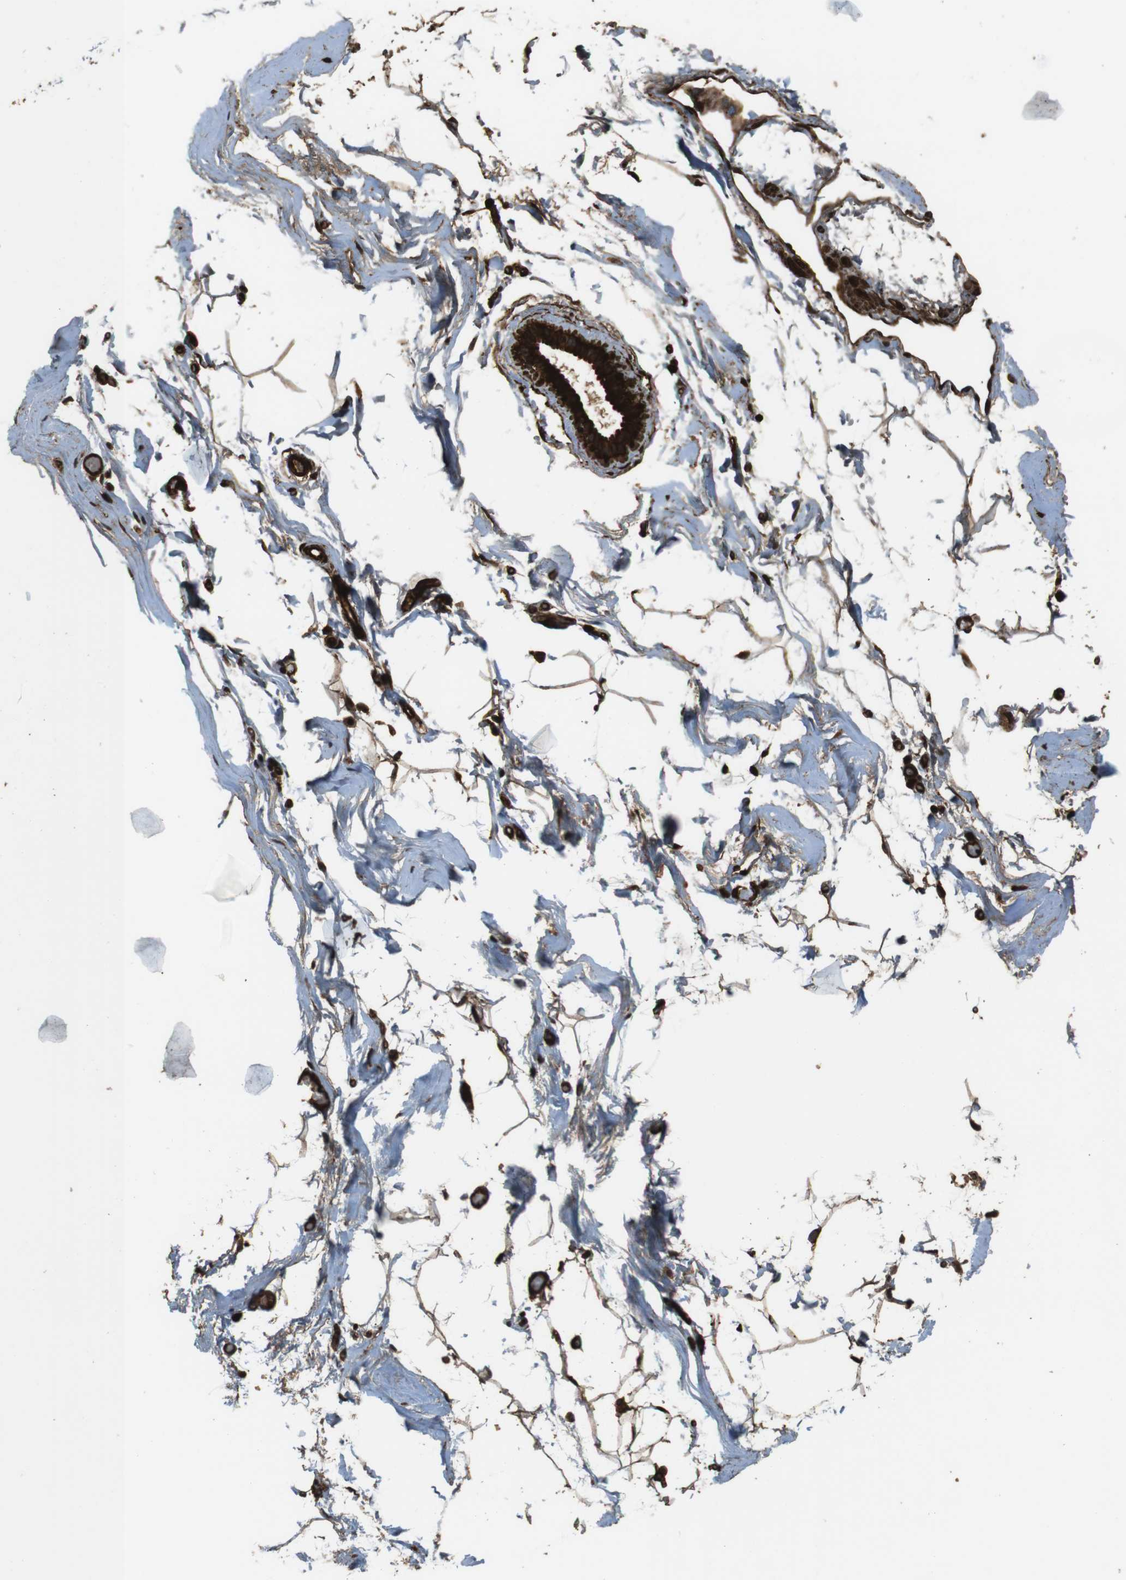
{"staining": {"intensity": "moderate", "quantity": ">75%", "location": "cytoplasmic/membranous"}, "tissue": "adipose tissue", "cell_type": "Adipocytes", "image_type": "normal", "snomed": [{"axis": "morphology", "description": "Normal tissue, NOS"}, {"axis": "topography", "description": "Breast"}, {"axis": "topography", "description": "Soft tissue"}], "caption": "IHC micrograph of normal human adipose tissue stained for a protein (brown), which shows medium levels of moderate cytoplasmic/membranous expression in approximately >75% of adipocytes.", "gene": "MSRB3", "patient": {"sex": "female", "age": 75}}